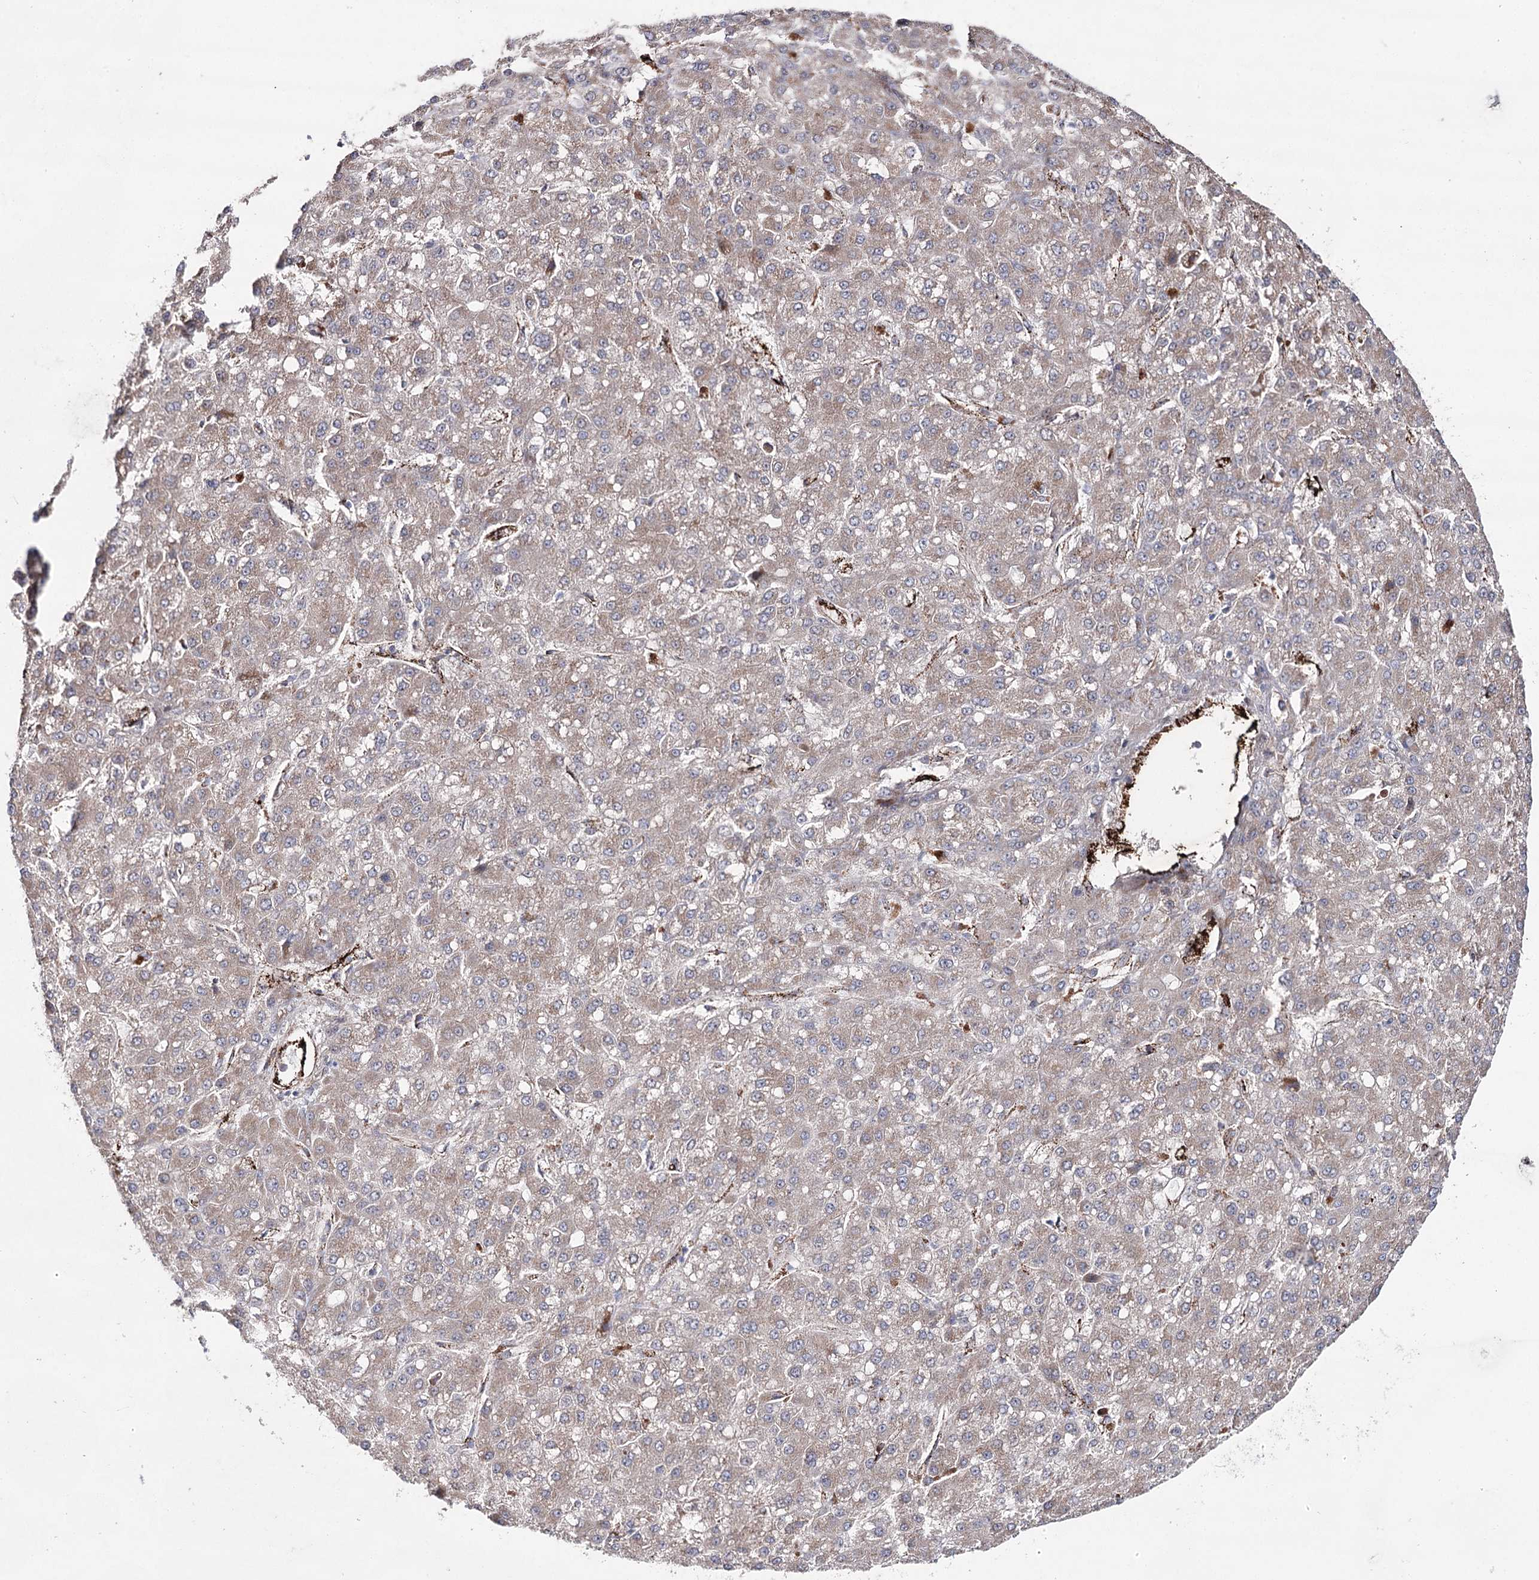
{"staining": {"intensity": "moderate", "quantity": "25%-75%", "location": "cytoplasmic/membranous"}, "tissue": "liver cancer", "cell_type": "Tumor cells", "image_type": "cancer", "snomed": [{"axis": "morphology", "description": "Carcinoma, Hepatocellular, NOS"}, {"axis": "topography", "description": "Liver"}], "caption": "The photomicrograph reveals a brown stain indicating the presence of a protein in the cytoplasmic/membranous of tumor cells in liver hepatocellular carcinoma.", "gene": "MIB1", "patient": {"sex": "male", "age": 67}}